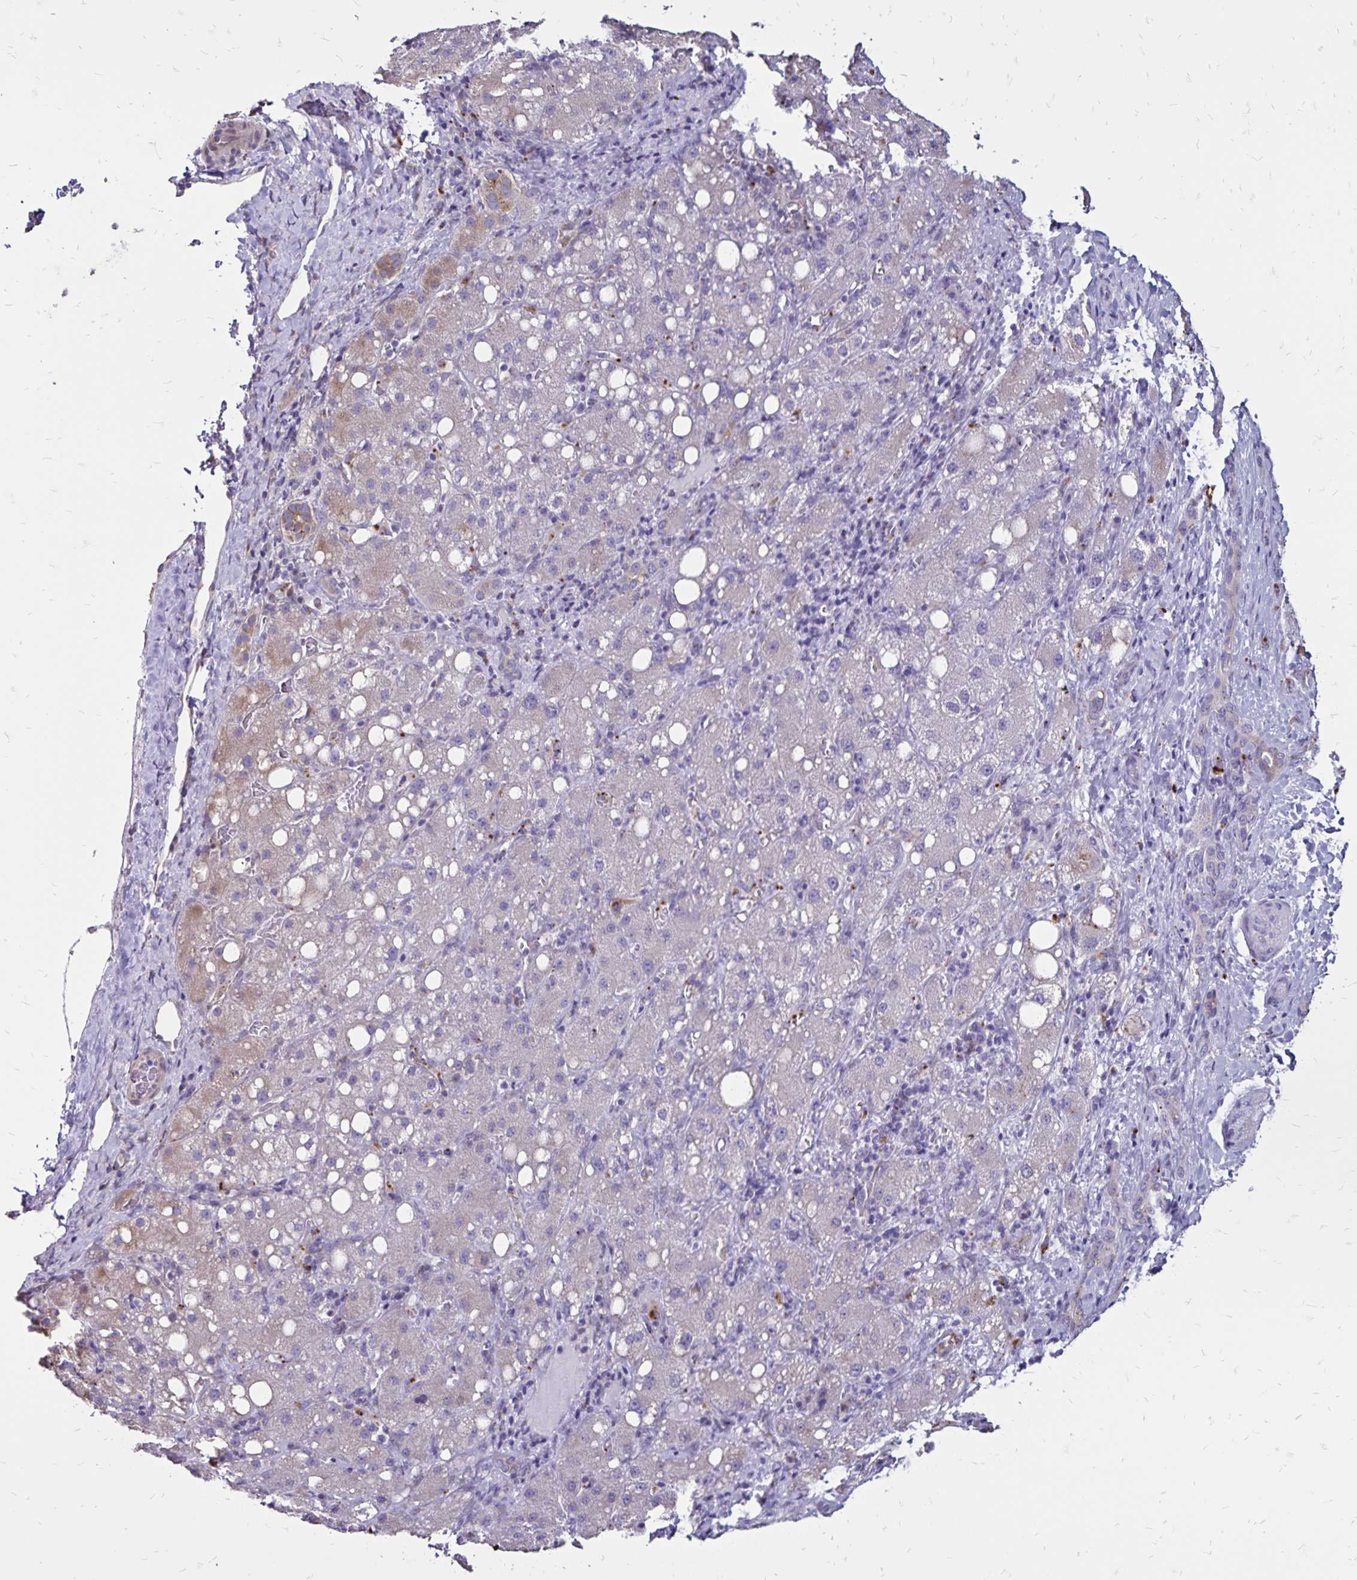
{"staining": {"intensity": "weak", "quantity": "<25%", "location": "cytoplasmic/membranous"}, "tissue": "liver cancer", "cell_type": "Tumor cells", "image_type": "cancer", "snomed": [{"axis": "morphology", "description": "Carcinoma, Hepatocellular, NOS"}, {"axis": "topography", "description": "Liver"}], "caption": "Human liver cancer (hepatocellular carcinoma) stained for a protein using IHC shows no positivity in tumor cells.", "gene": "EVPL", "patient": {"sex": "male", "age": 67}}